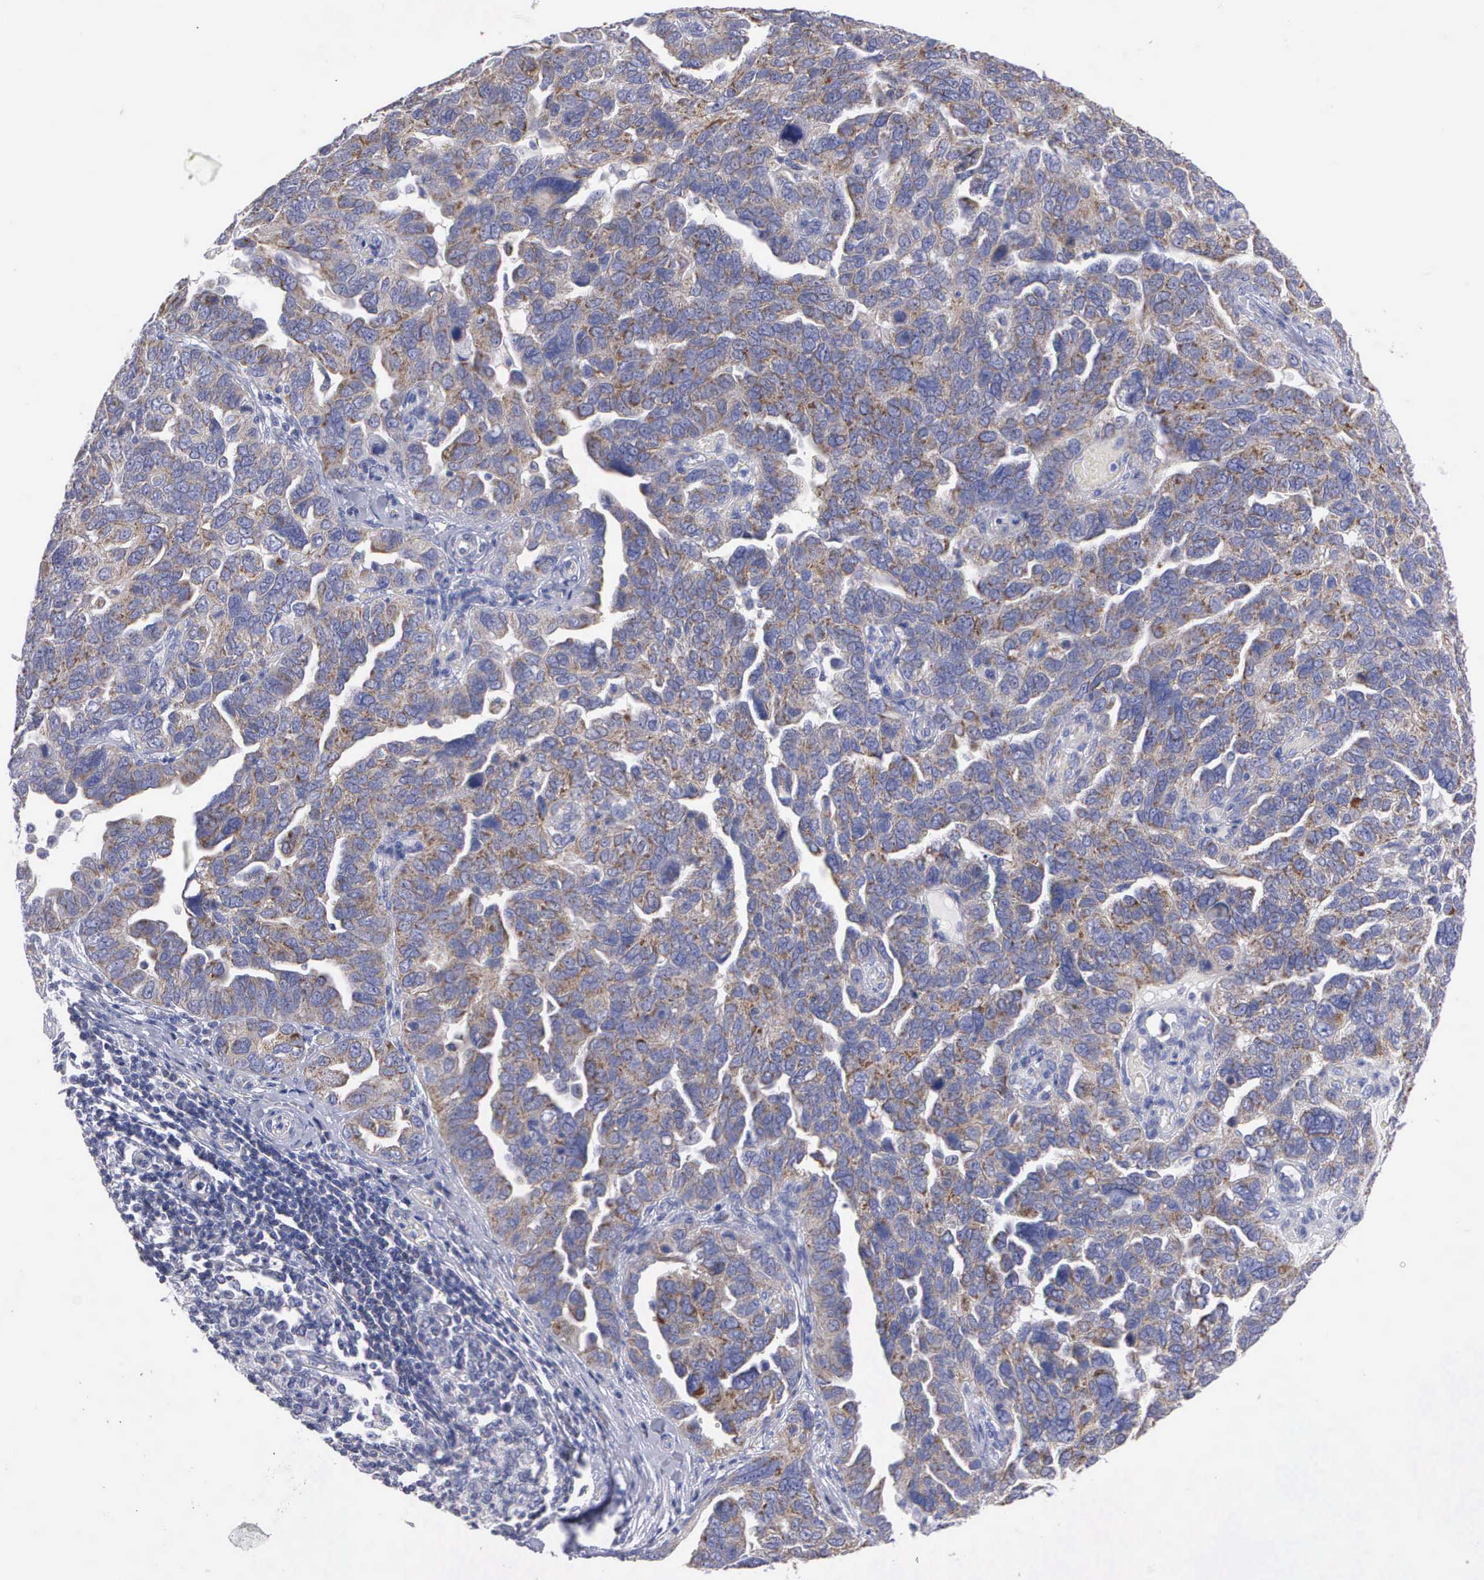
{"staining": {"intensity": "moderate", "quantity": "25%-75%", "location": "cytoplasmic/membranous"}, "tissue": "ovarian cancer", "cell_type": "Tumor cells", "image_type": "cancer", "snomed": [{"axis": "morphology", "description": "Cystadenocarcinoma, serous, NOS"}, {"axis": "topography", "description": "Ovary"}], "caption": "This is a photomicrograph of IHC staining of serous cystadenocarcinoma (ovarian), which shows moderate positivity in the cytoplasmic/membranous of tumor cells.", "gene": "APOOL", "patient": {"sex": "female", "age": 64}}